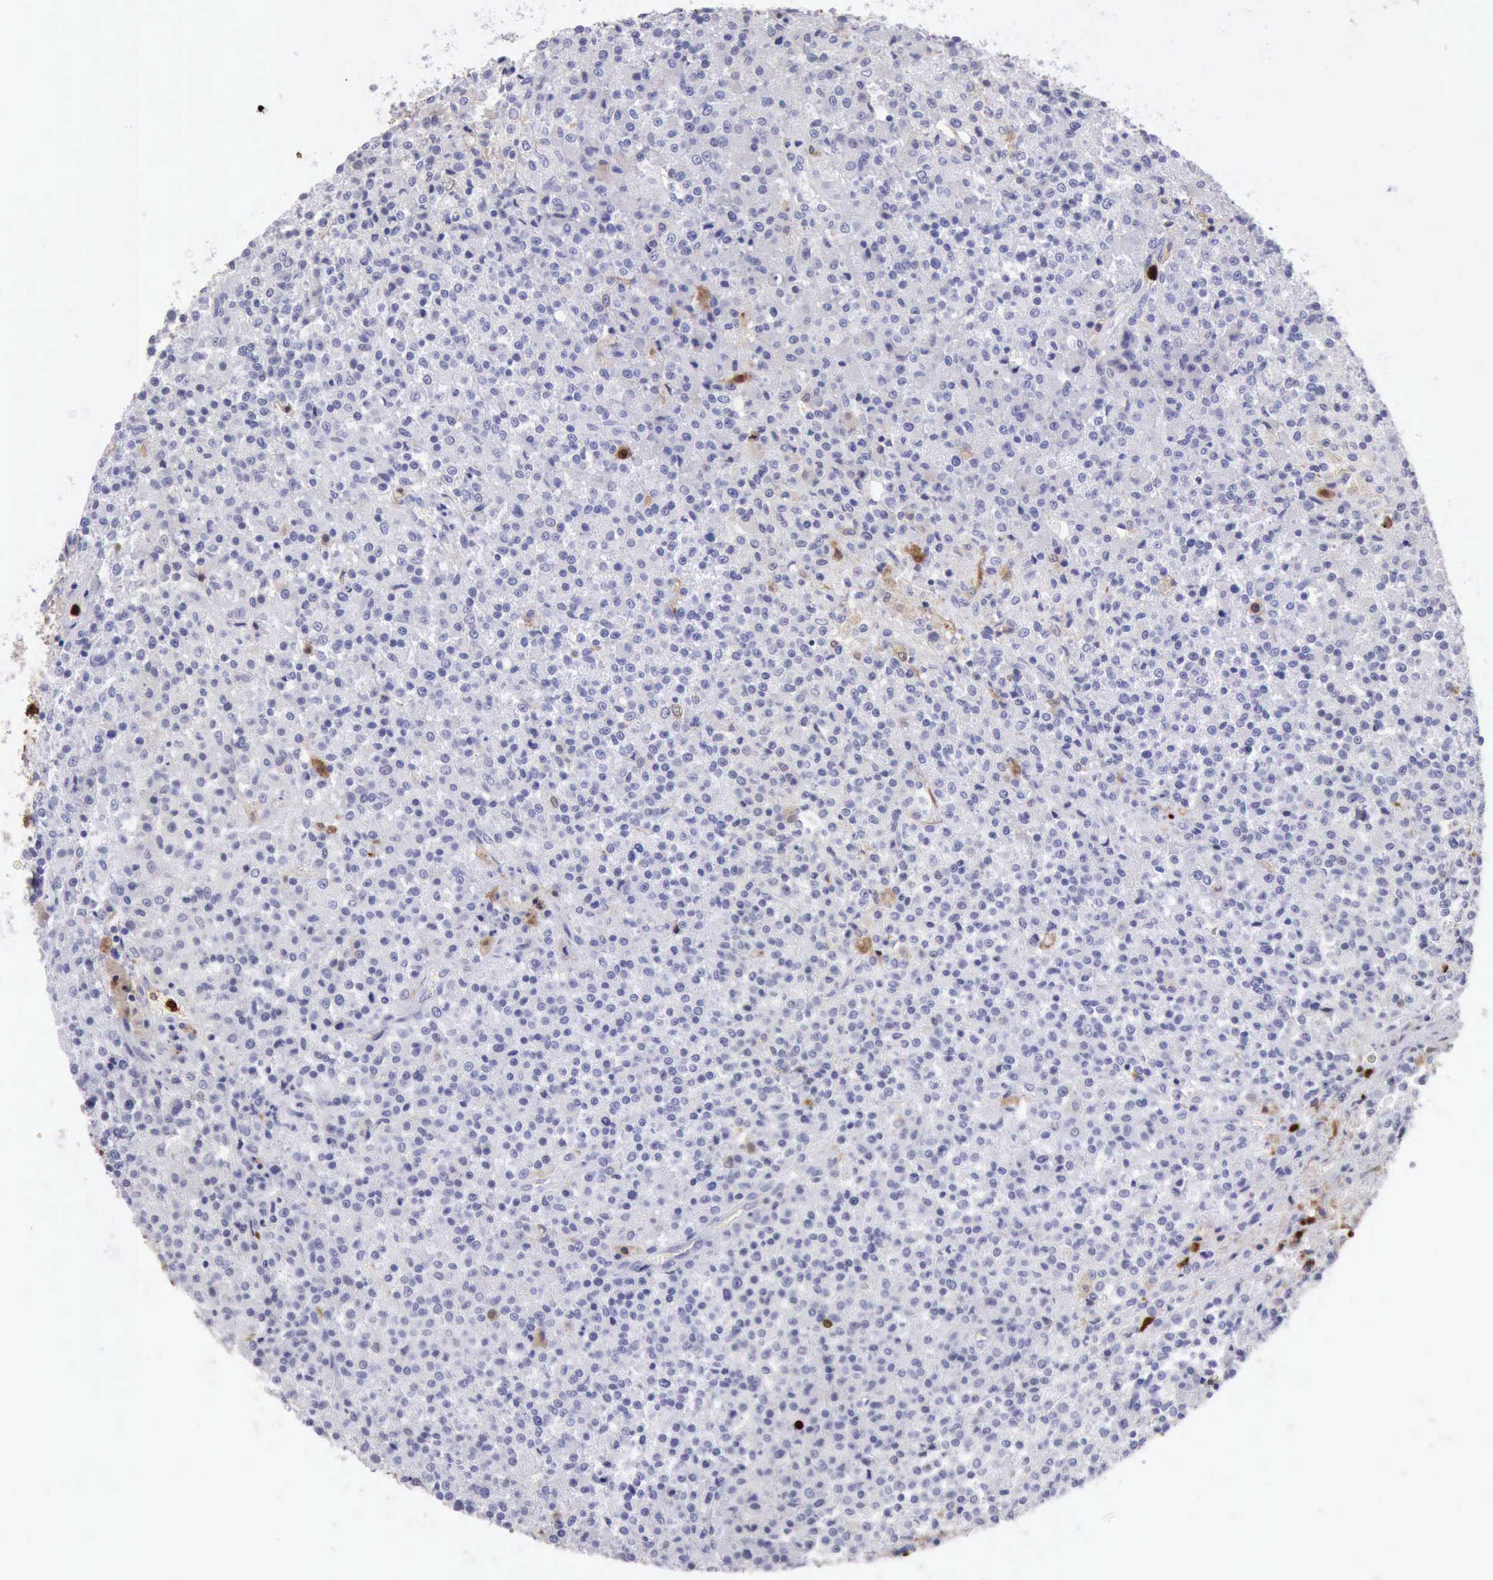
{"staining": {"intensity": "negative", "quantity": "none", "location": "none"}, "tissue": "testis cancer", "cell_type": "Tumor cells", "image_type": "cancer", "snomed": [{"axis": "morphology", "description": "Seminoma, NOS"}, {"axis": "topography", "description": "Testis"}], "caption": "Immunohistochemistry (IHC) photomicrograph of testis cancer (seminoma) stained for a protein (brown), which exhibits no positivity in tumor cells.", "gene": "CSTA", "patient": {"sex": "male", "age": 59}}